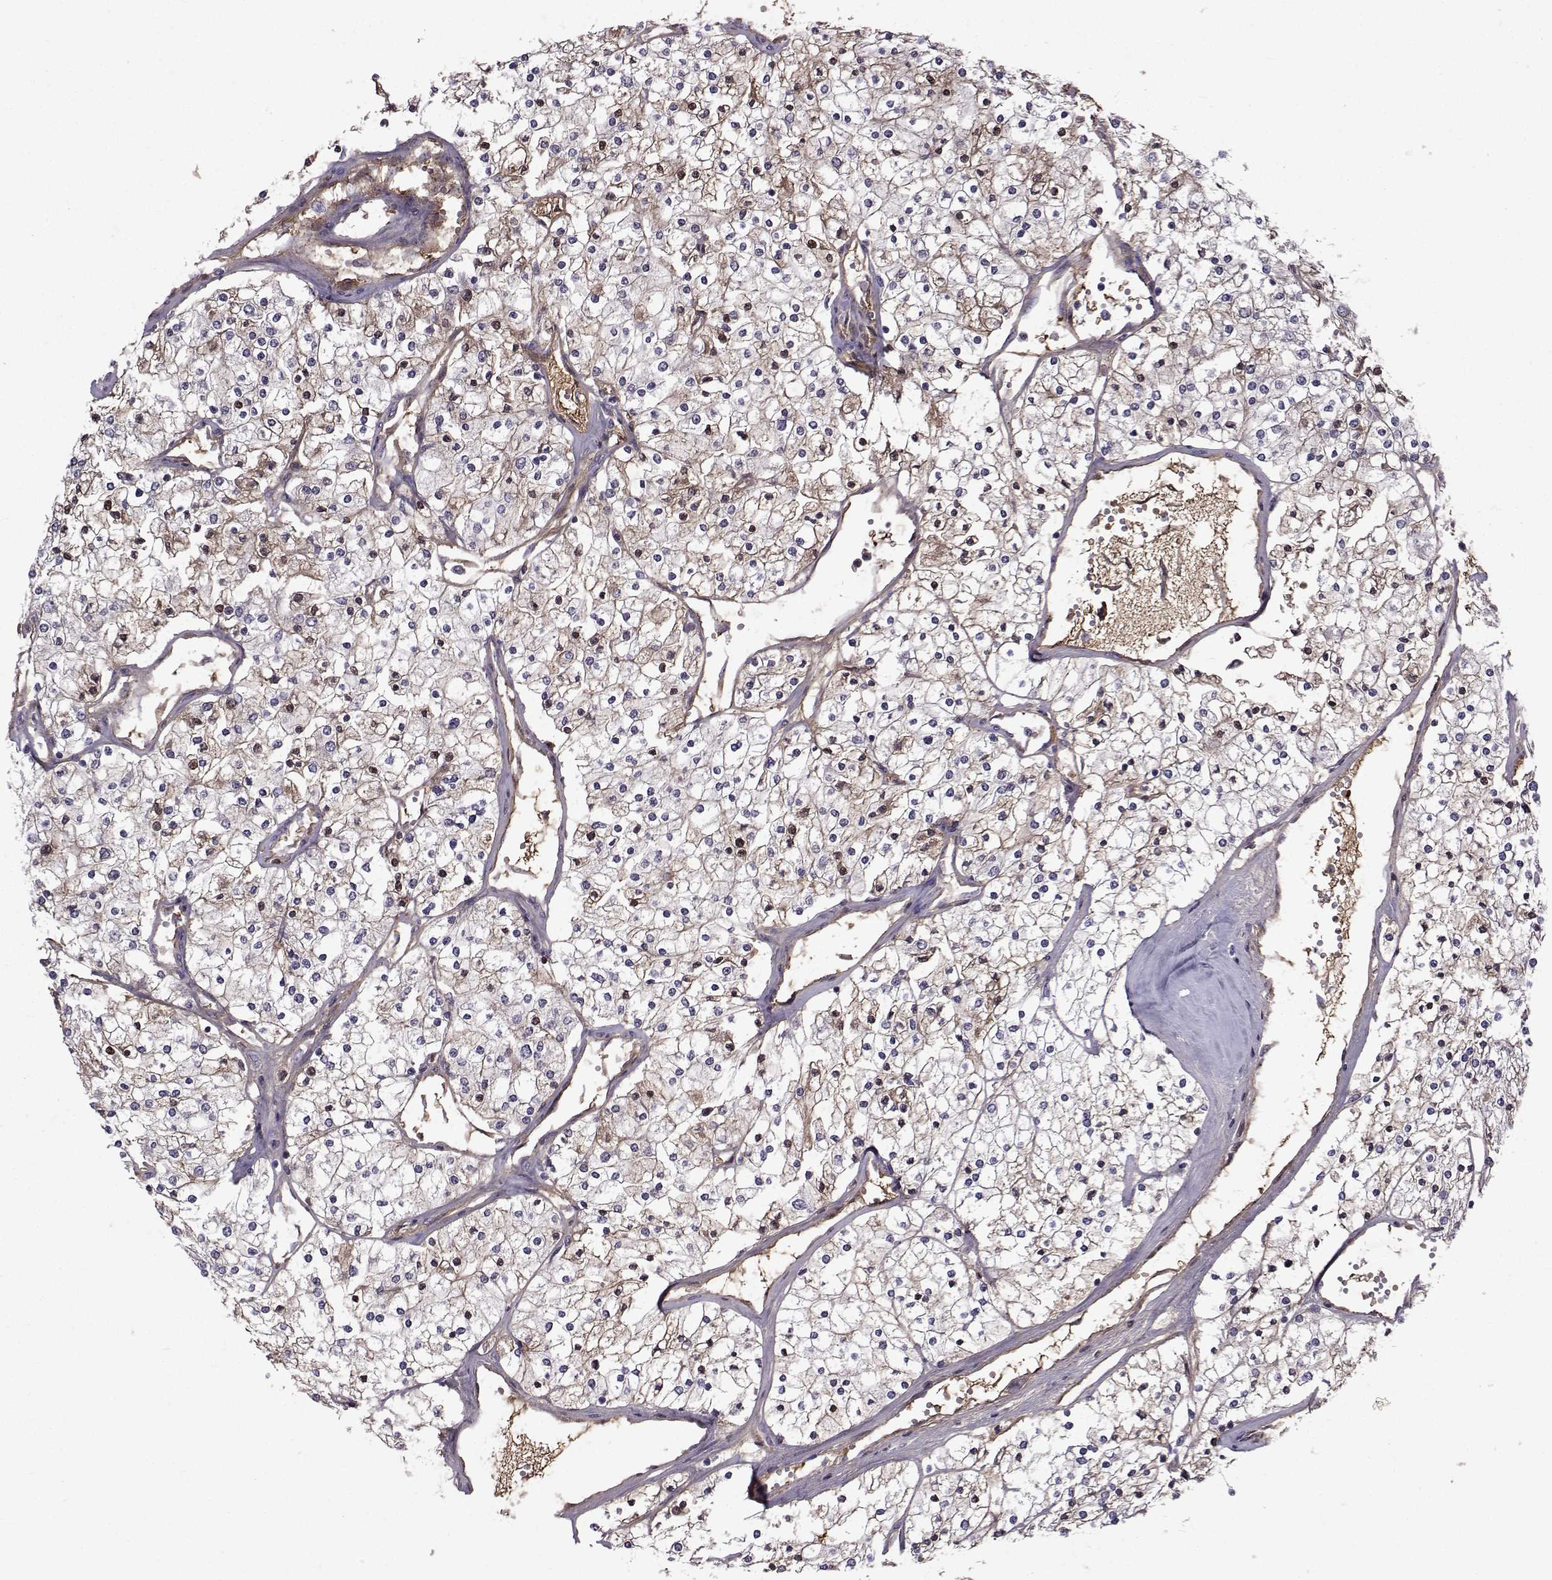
{"staining": {"intensity": "moderate", "quantity": "<25%", "location": "cytoplasmic/membranous"}, "tissue": "renal cancer", "cell_type": "Tumor cells", "image_type": "cancer", "snomed": [{"axis": "morphology", "description": "Adenocarcinoma, NOS"}, {"axis": "topography", "description": "Kidney"}], "caption": "An image of adenocarcinoma (renal) stained for a protein displays moderate cytoplasmic/membranous brown staining in tumor cells. (IHC, brightfield microscopy, high magnification).", "gene": "TNFRSF11B", "patient": {"sex": "male", "age": 80}}